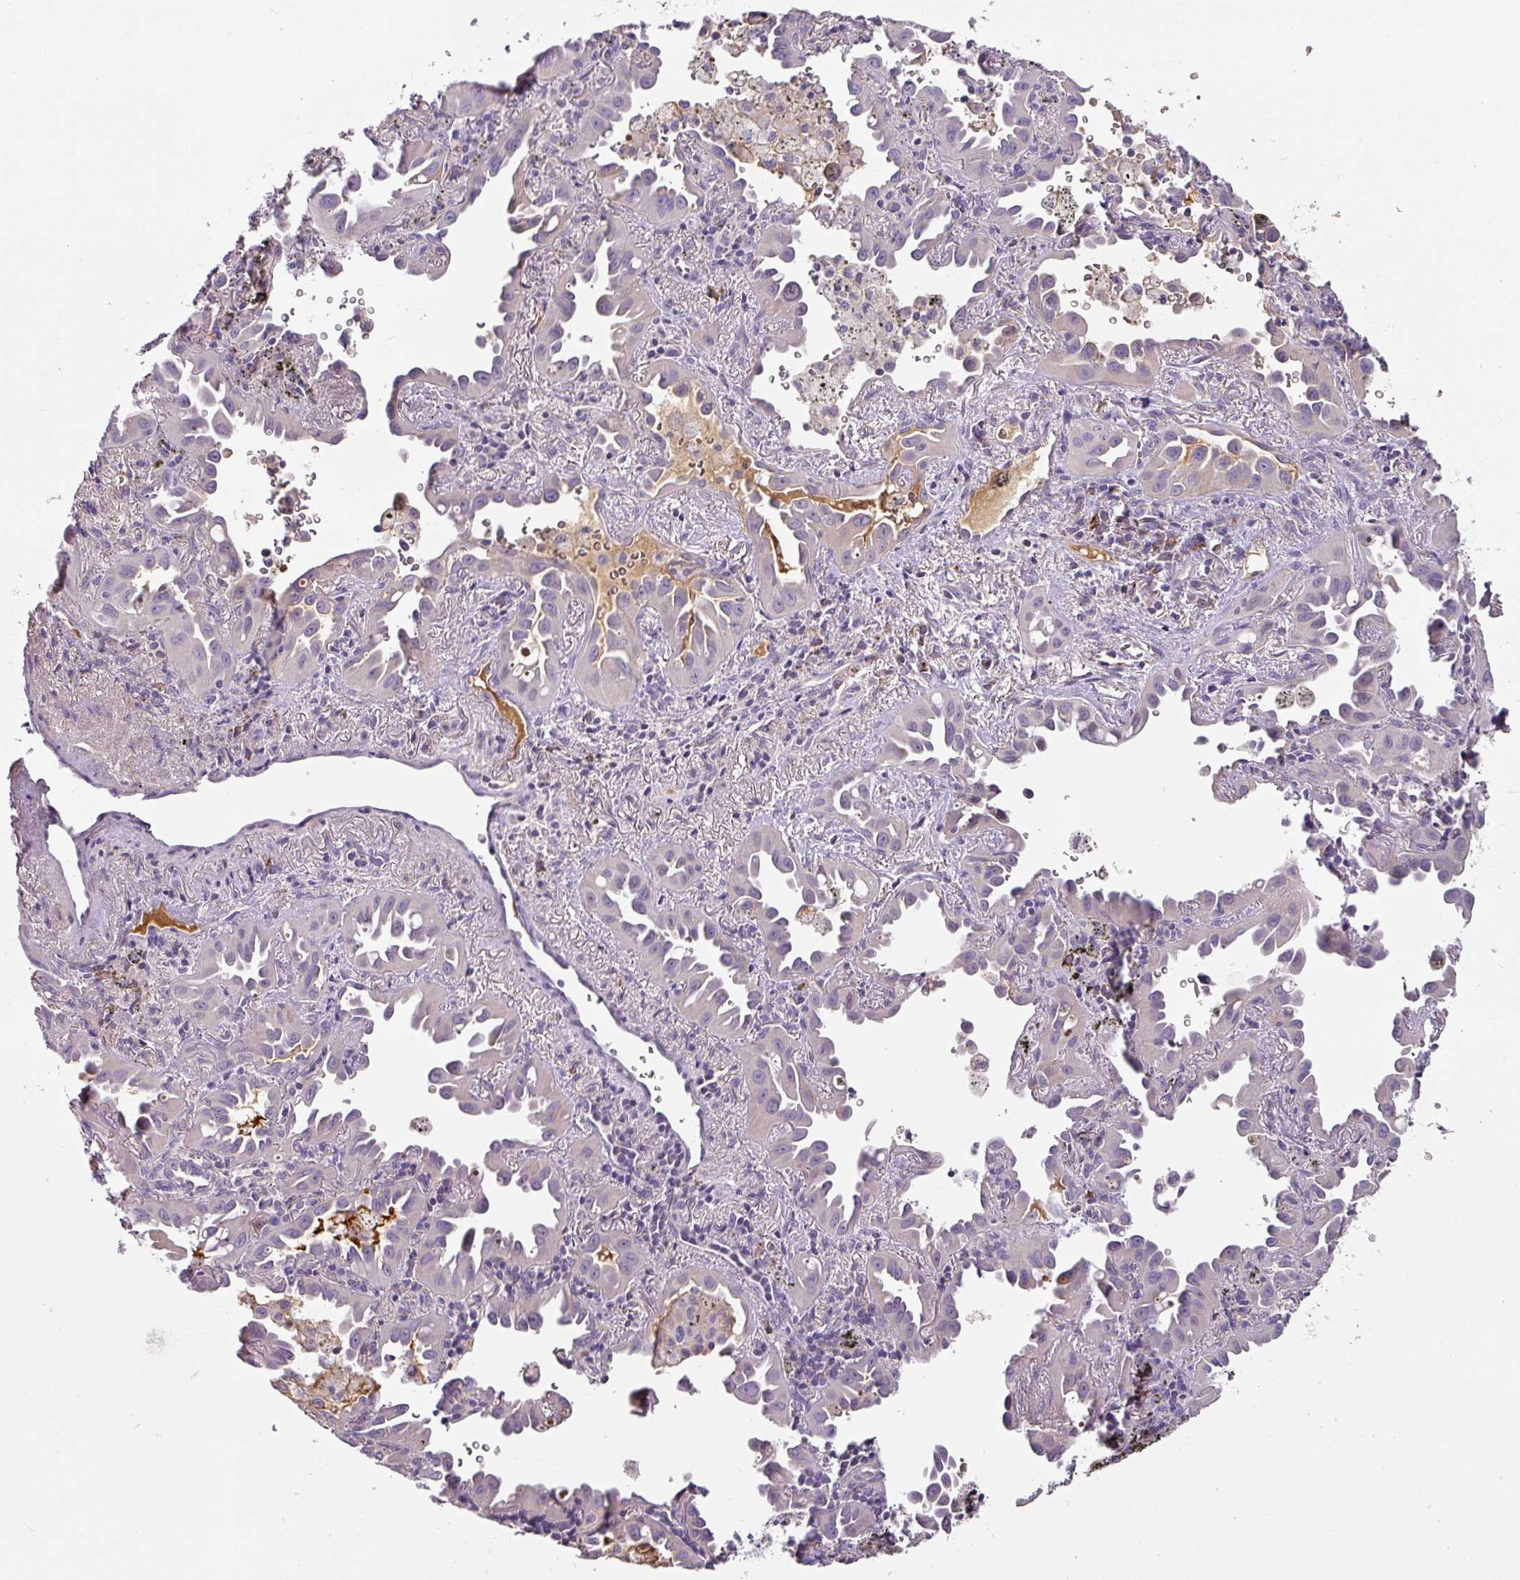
{"staining": {"intensity": "negative", "quantity": "none", "location": "none"}, "tissue": "lung cancer", "cell_type": "Tumor cells", "image_type": "cancer", "snomed": [{"axis": "morphology", "description": "Adenocarcinoma, NOS"}, {"axis": "topography", "description": "Lung"}], "caption": "This is a histopathology image of IHC staining of lung adenocarcinoma, which shows no expression in tumor cells.", "gene": "CCZ1", "patient": {"sex": "male", "age": 68}}